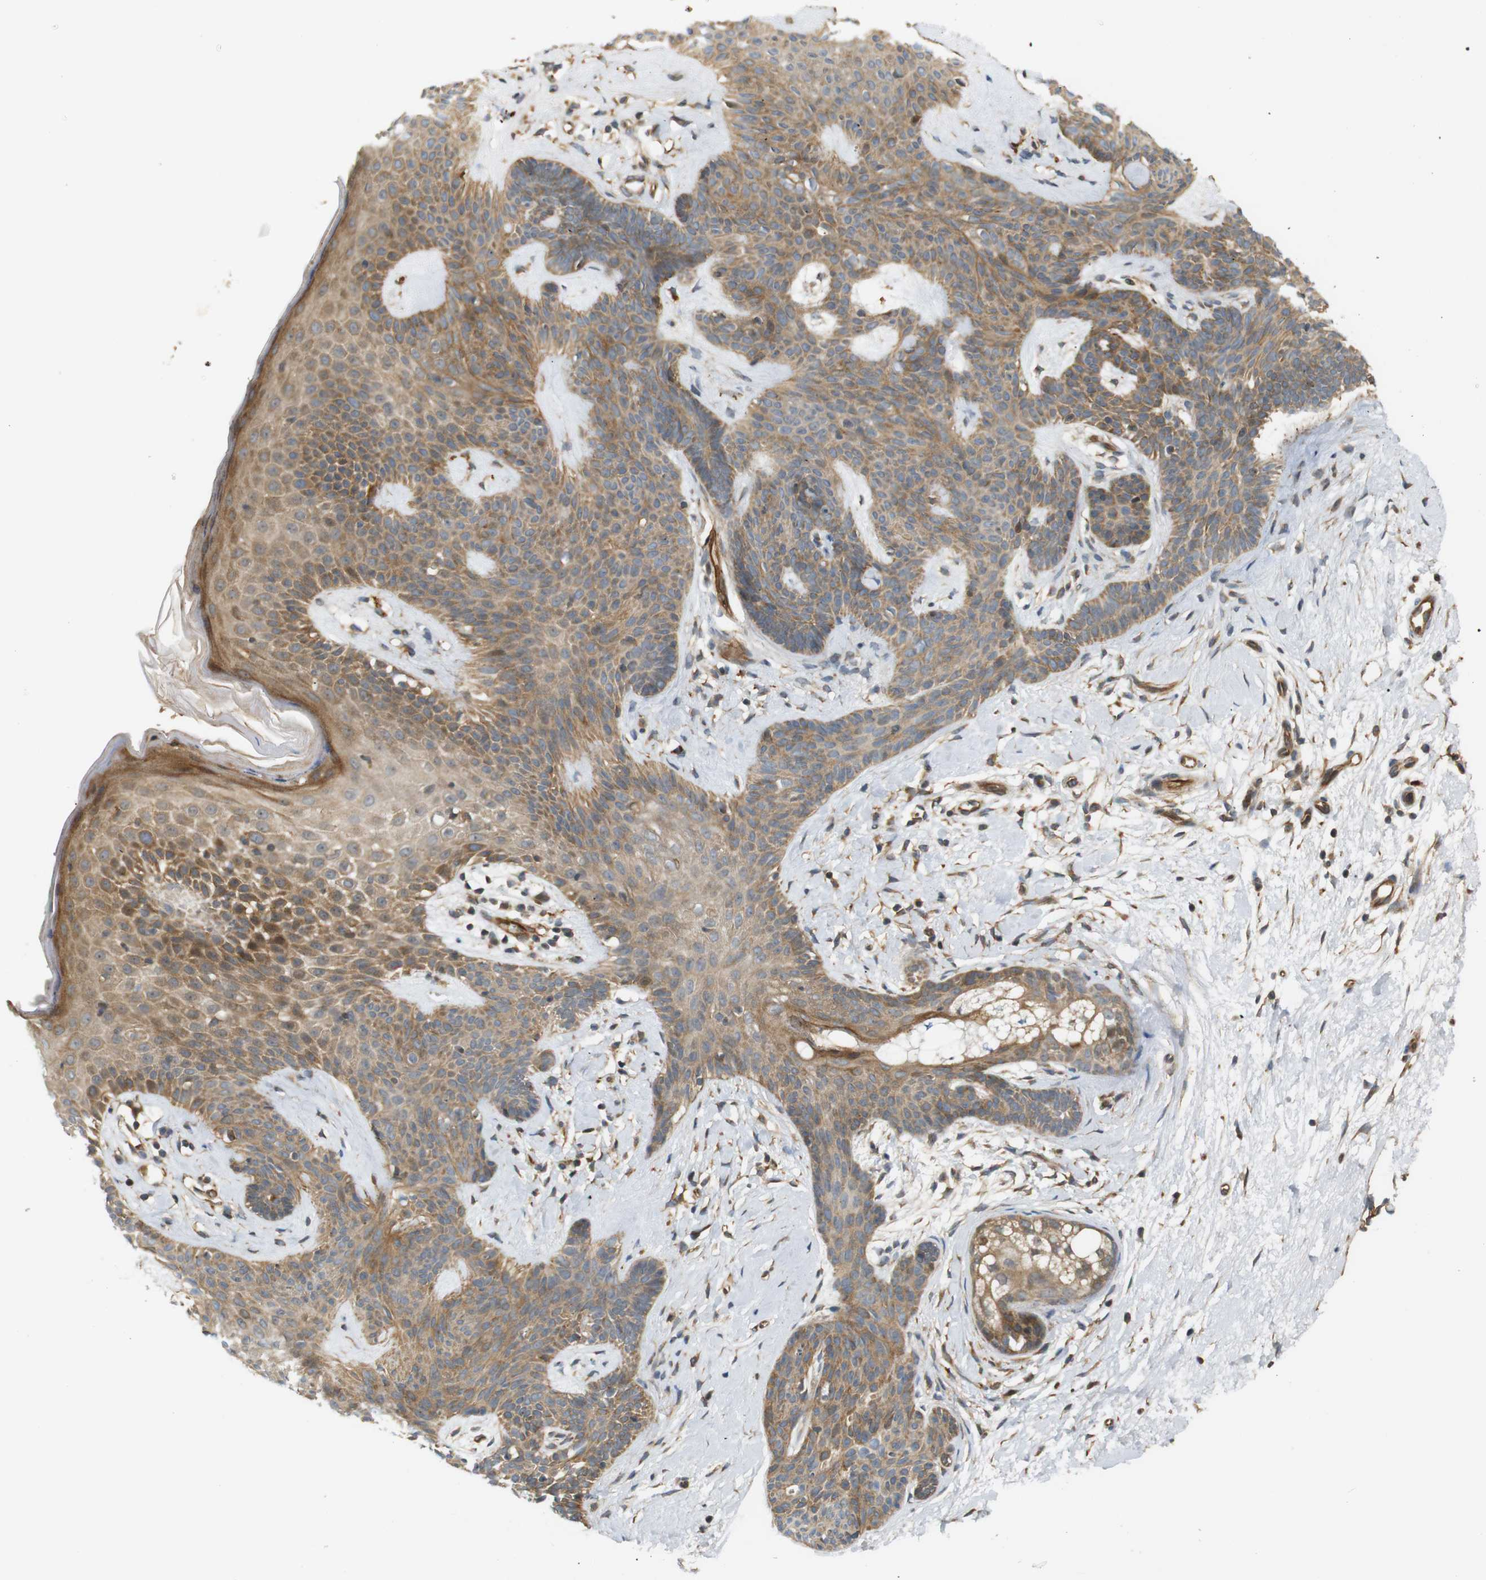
{"staining": {"intensity": "moderate", "quantity": ">75%", "location": "cytoplasmic/membranous"}, "tissue": "skin cancer", "cell_type": "Tumor cells", "image_type": "cancer", "snomed": [{"axis": "morphology", "description": "Developmental malformation"}, {"axis": "morphology", "description": "Basal cell carcinoma"}, {"axis": "topography", "description": "Skin"}], "caption": "Tumor cells reveal medium levels of moderate cytoplasmic/membranous staining in about >75% of cells in skin basal cell carcinoma.", "gene": "RPTOR", "patient": {"sex": "female", "age": 62}}